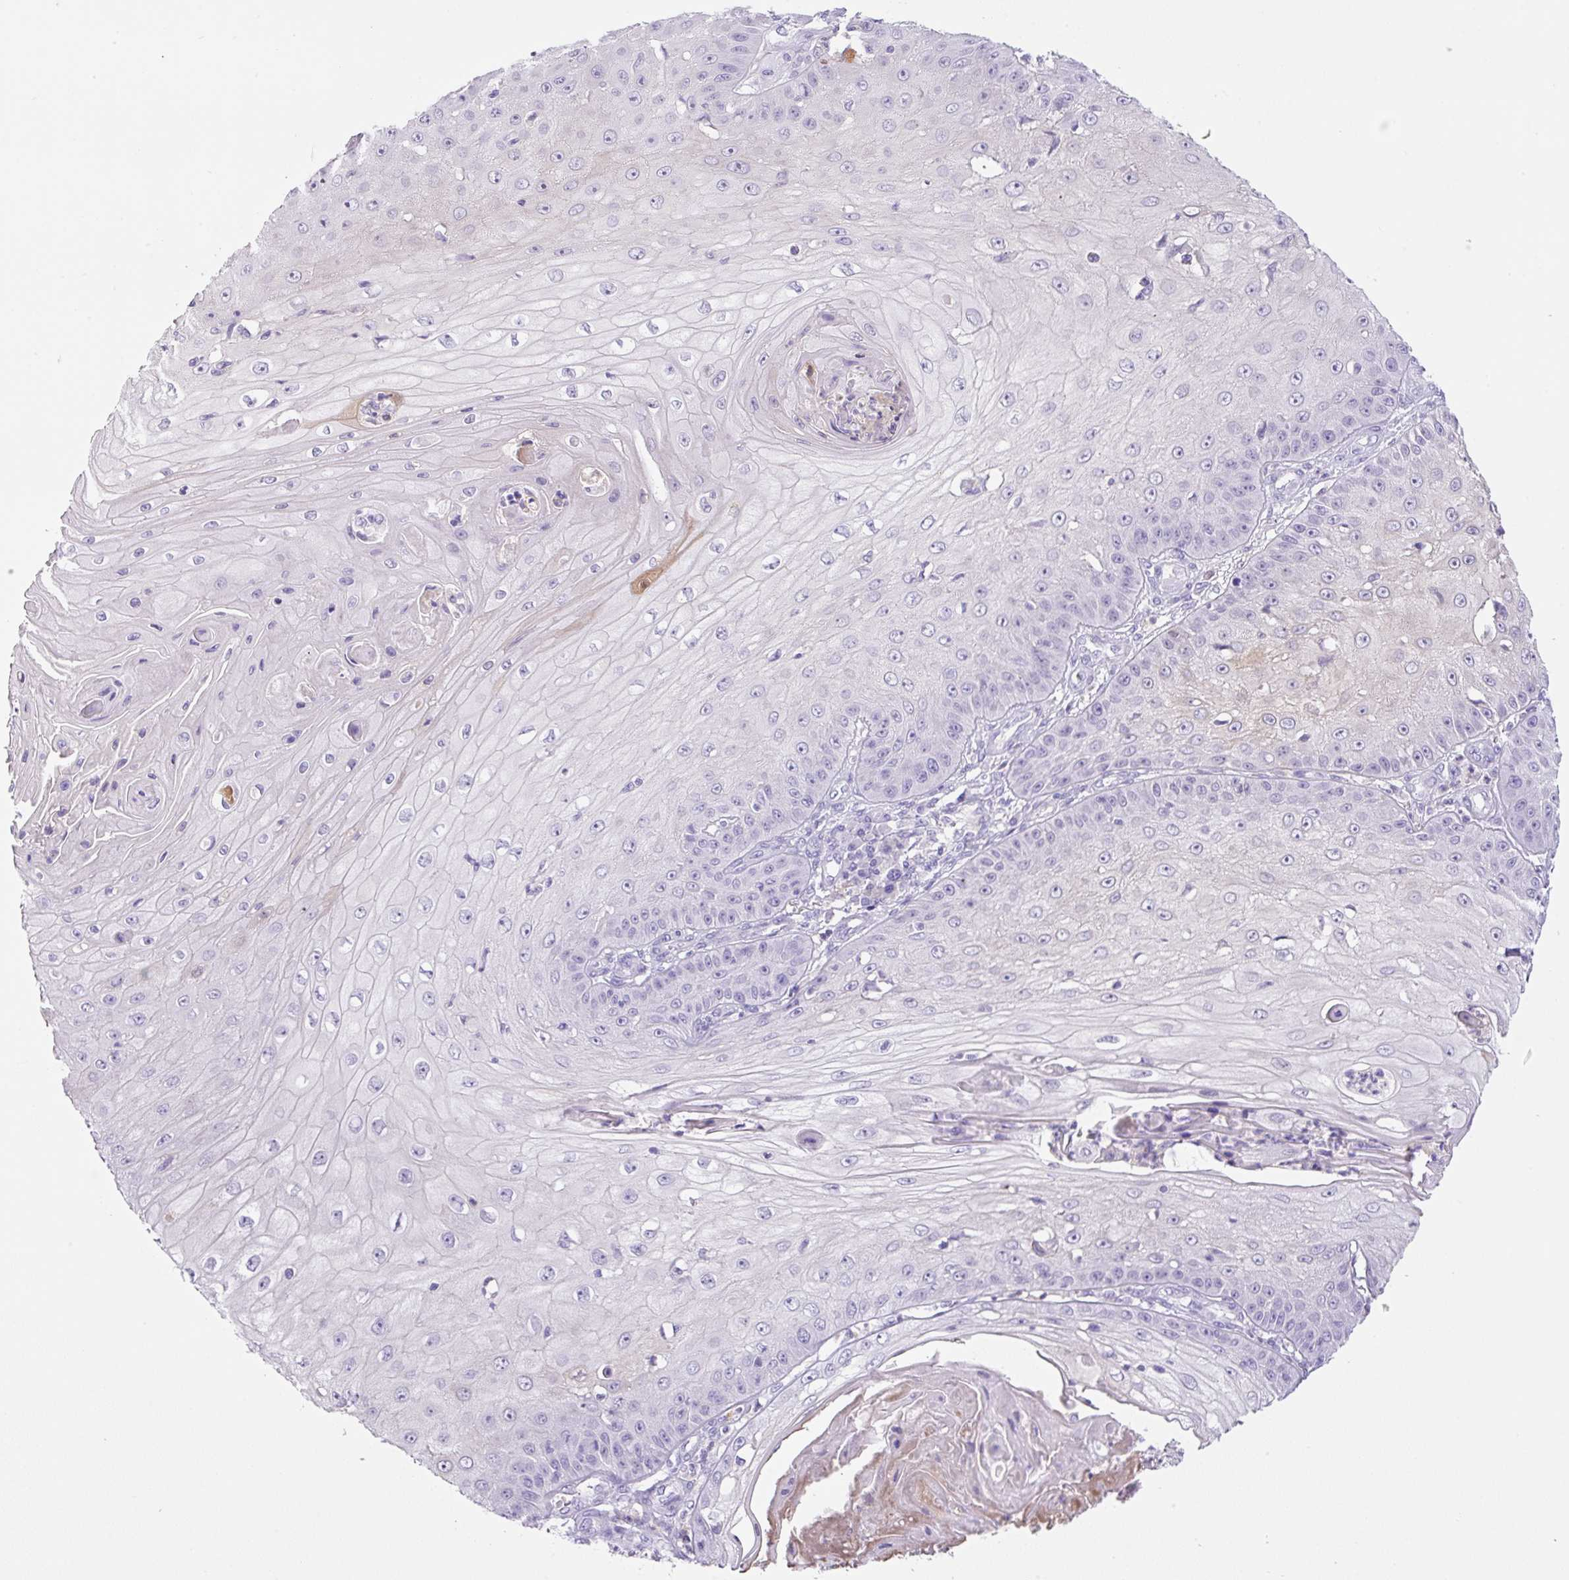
{"staining": {"intensity": "negative", "quantity": "none", "location": "none"}, "tissue": "skin cancer", "cell_type": "Tumor cells", "image_type": "cancer", "snomed": [{"axis": "morphology", "description": "Squamous cell carcinoma, NOS"}, {"axis": "topography", "description": "Skin"}], "caption": "DAB (3,3'-diaminobenzidine) immunohistochemical staining of human squamous cell carcinoma (skin) exhibits no significant expression in tumor cells.", "gene": "TDRD15", "patient": {"sex": "male", "age": 70}}